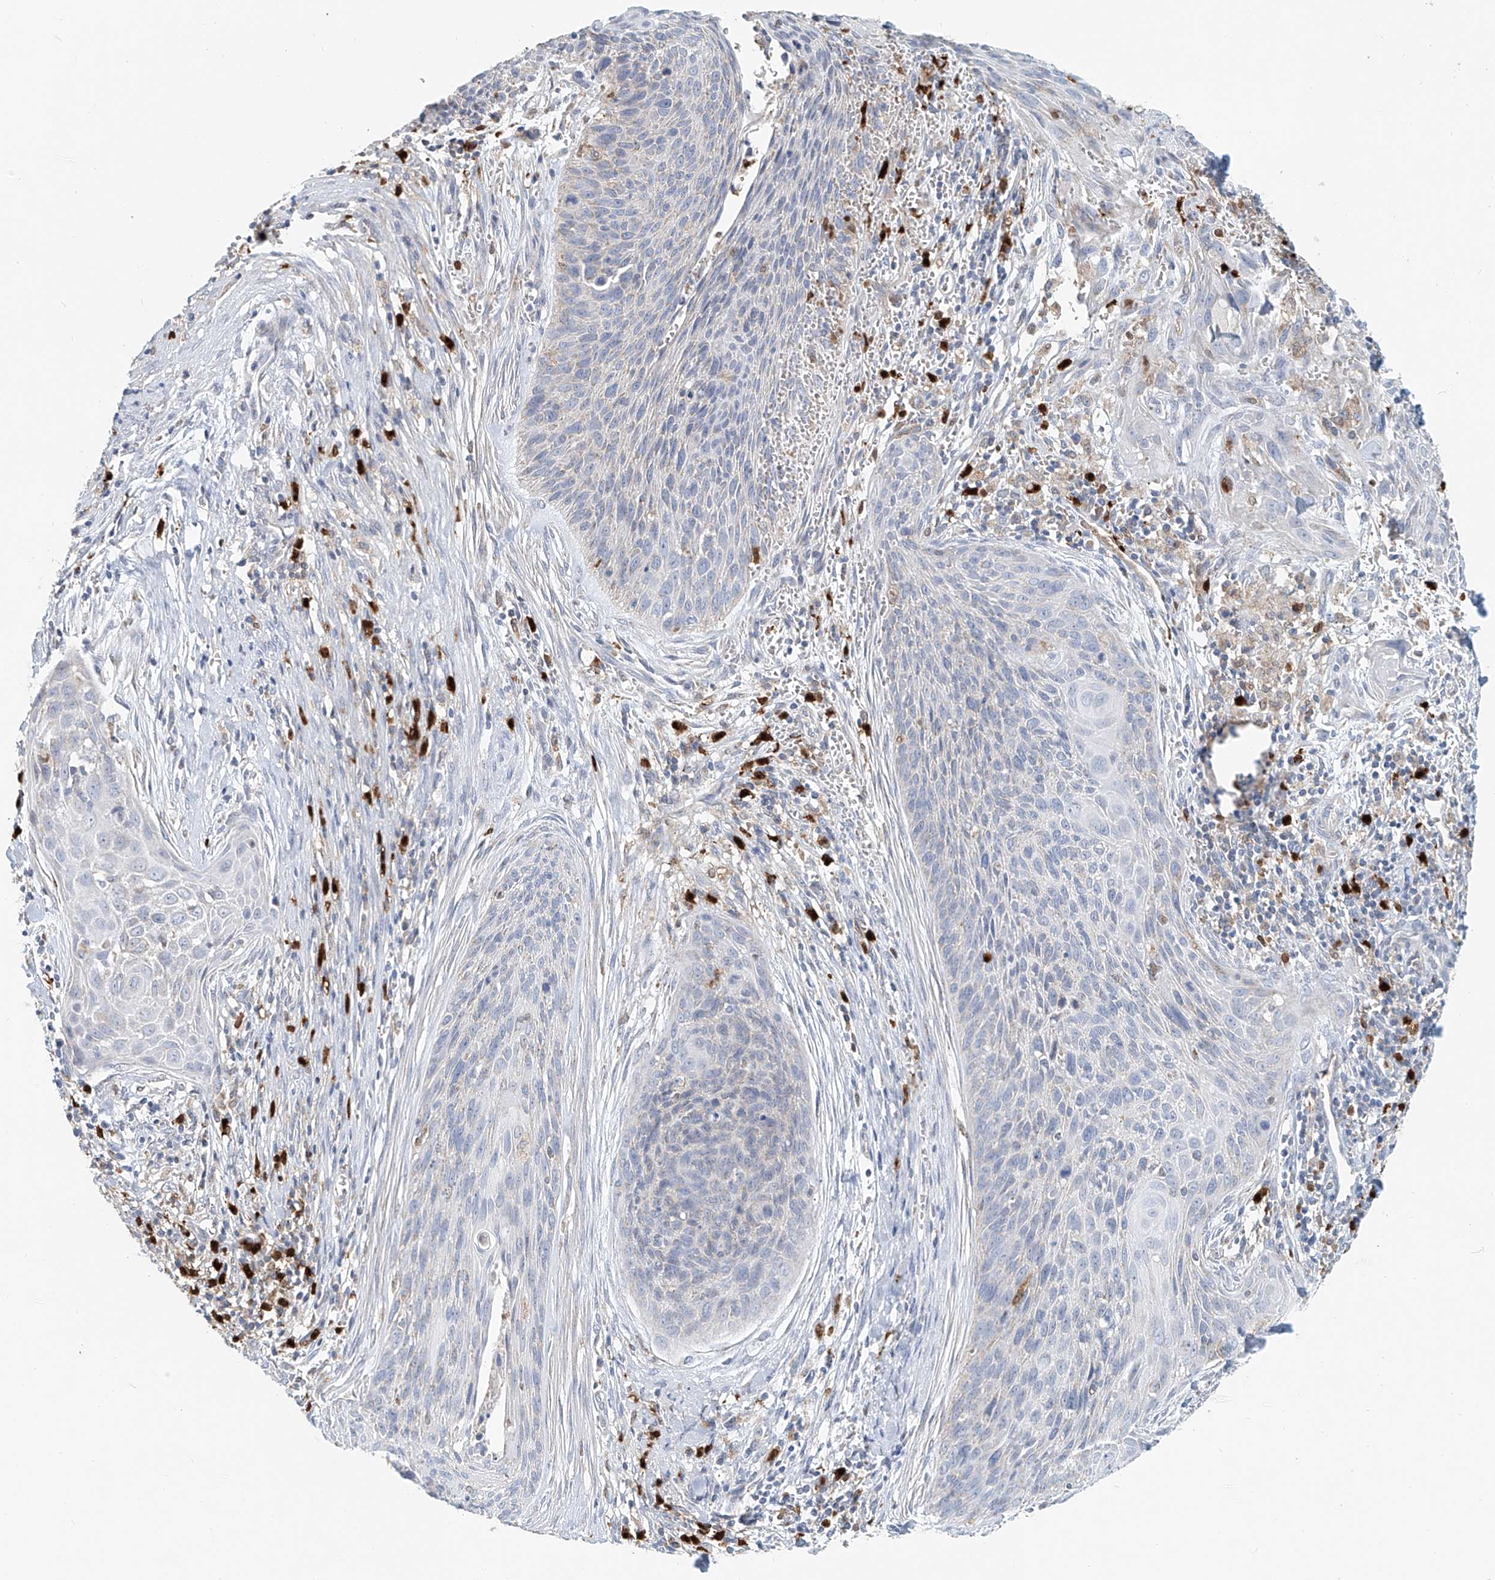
{"staining": {"intensity": "negative", "quantity": "none", "location": "none"}, "tissue": "cervical cancer", "cell_type": "Tumor cells", "image_type": "cancer", "snomed": [{"axis": "morphology", "description": "Squamous cell carcinoma, NOS"}, {"axis": "topography", "description": "Cervix"}], "caption": "This micrograph is of cervical squamous cell carcinoma stained with IHC to label a protein in brown with the nuclei are counter-stained blue. There is no staining in tumor cells.", "gene": "PTPRA", "patient": {"sex": "female", "age": 55}}